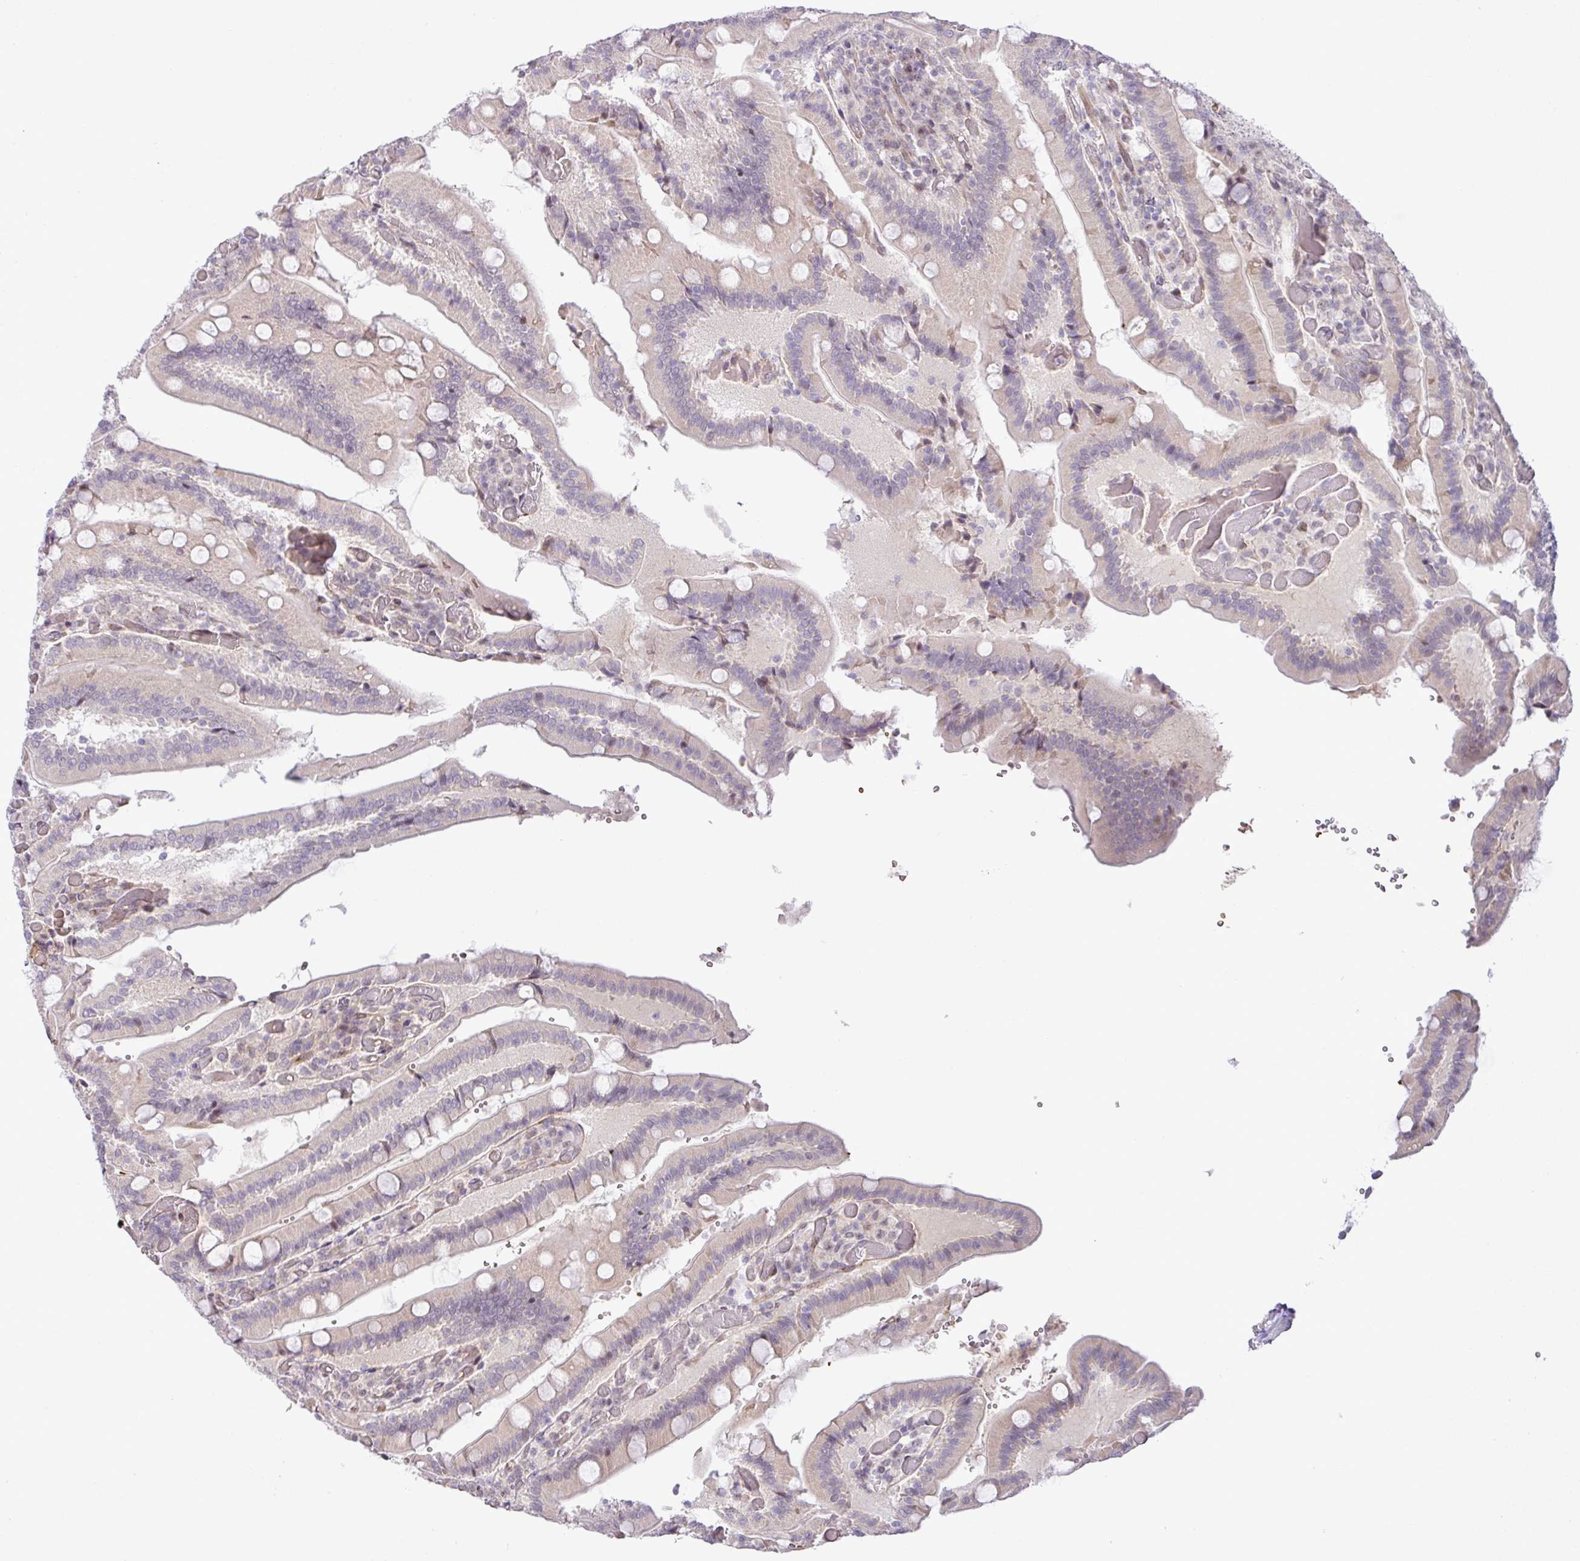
{"staining": {"intensity": "moderate", "quantity": "<25%", "location": "nuclear"}, "tissue": "duodenum", "cell_type": "Glandular cells", "image_type": "normal", "snomed": [{"axis": "morphology", "description": "Normal tissue, NOS"}, {"axis": "topography", "description": "Duodenum"}], "caption": "Protein staining of benign duodenum shows moderate nuclear positivity in about <25% of glandular cells. (brown staining indicates protein expression, while blue staining denotes nuclei).", "gene": "PARP2", "patient": {"sex": "female", "age": 62}}